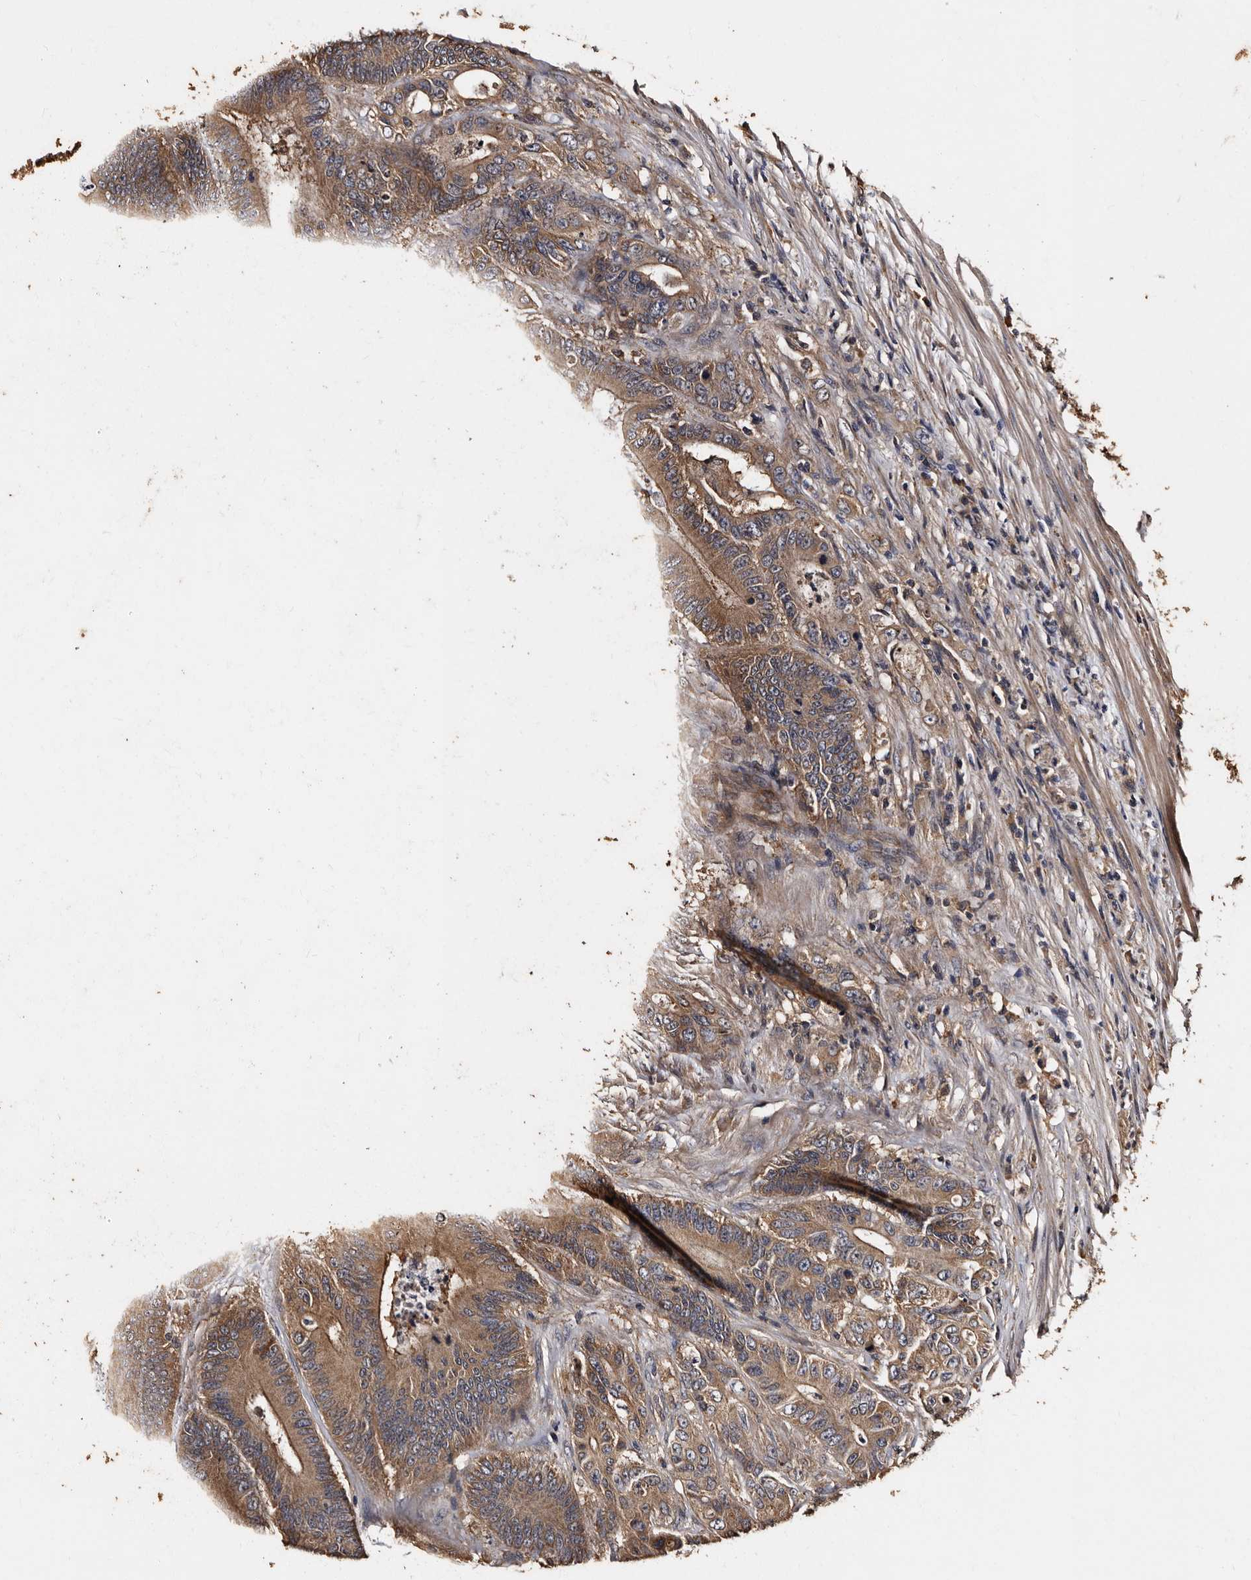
{"staining": {"intensity": "moderate", "quantity": ">75%", "location": "cytoplasmic/membranous"}, "tissue": "colorectal cancer", "cell_type": "Tumor cells", "image_type": "cancer", "snomed": [{"axis": "morphology", "description": "Adenocarcinoma, NOS"}, {"axis": "topography", "description": "Colon"}], "caption": "Colorectal adenocarcinoma tissue displays moderate cytoplasmic/membranous positivity in about >75% of tumor cells, visualized by immunohistochemistry. Using DAB (brown) and hematoxylin (blue) stains, captured at high magnification using brightfield microscopy.", "gene": "ADCK5", "patient": {"sex": "male", "age": 83}}